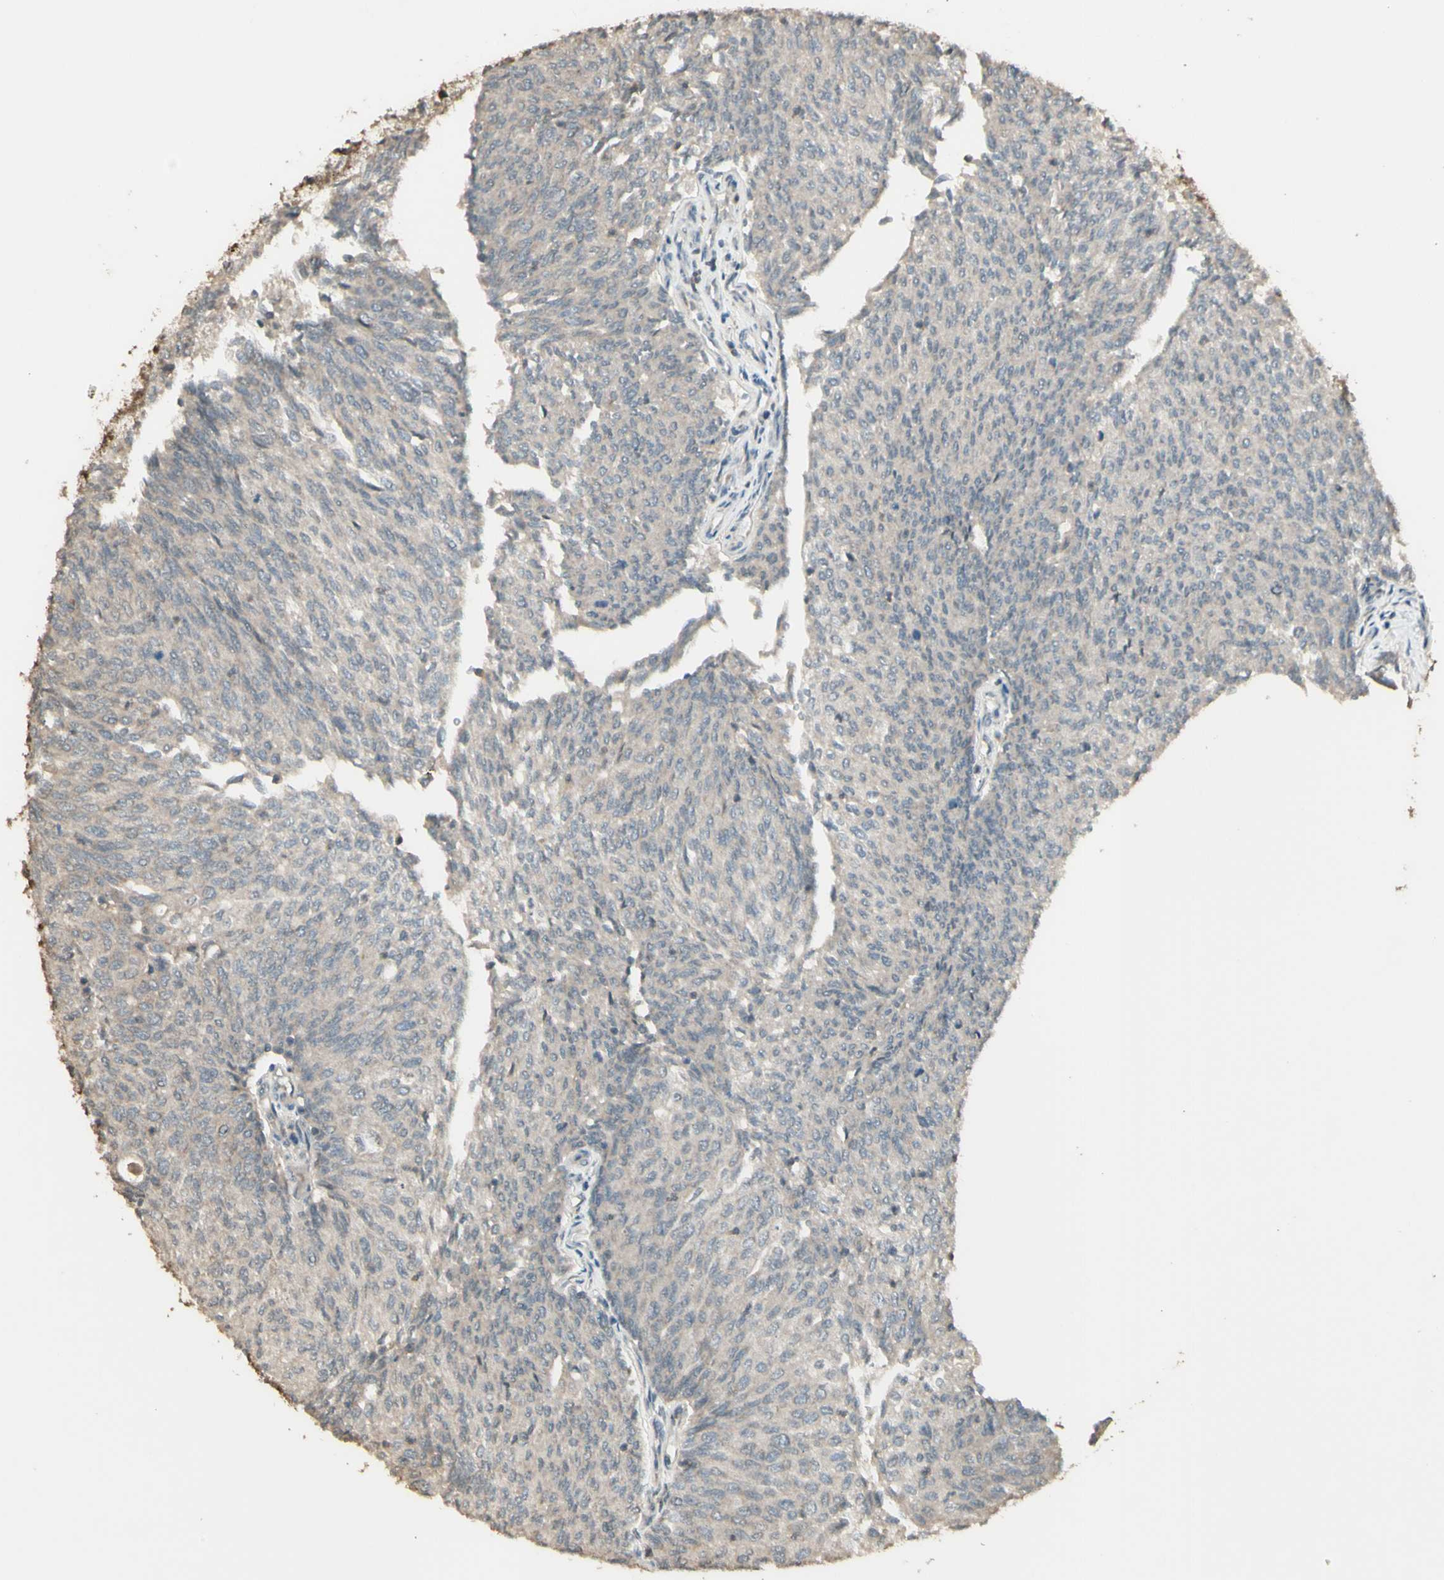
{"staining": {"intensity": "weak", "quantity": ">75%", "location": "cytoplasmic/membranous"}, "tissue": "urothelial cancer", "cell_type": "Tumor cells", "image_type": "cancer", "snomed": [{"axis": "morphology", "description": "Urothelial carcinoma, Low grade"}, {"axis": "topography", "description": "Urinary bladder"}], "caption": "The micrograph displays a brown stain indicating the presence of a protein in the cytoplasmic/membranous of tumor cells in urothelial cancer.", "gene": "GNAS", "patient": {"sex": "female", "age": 79}}